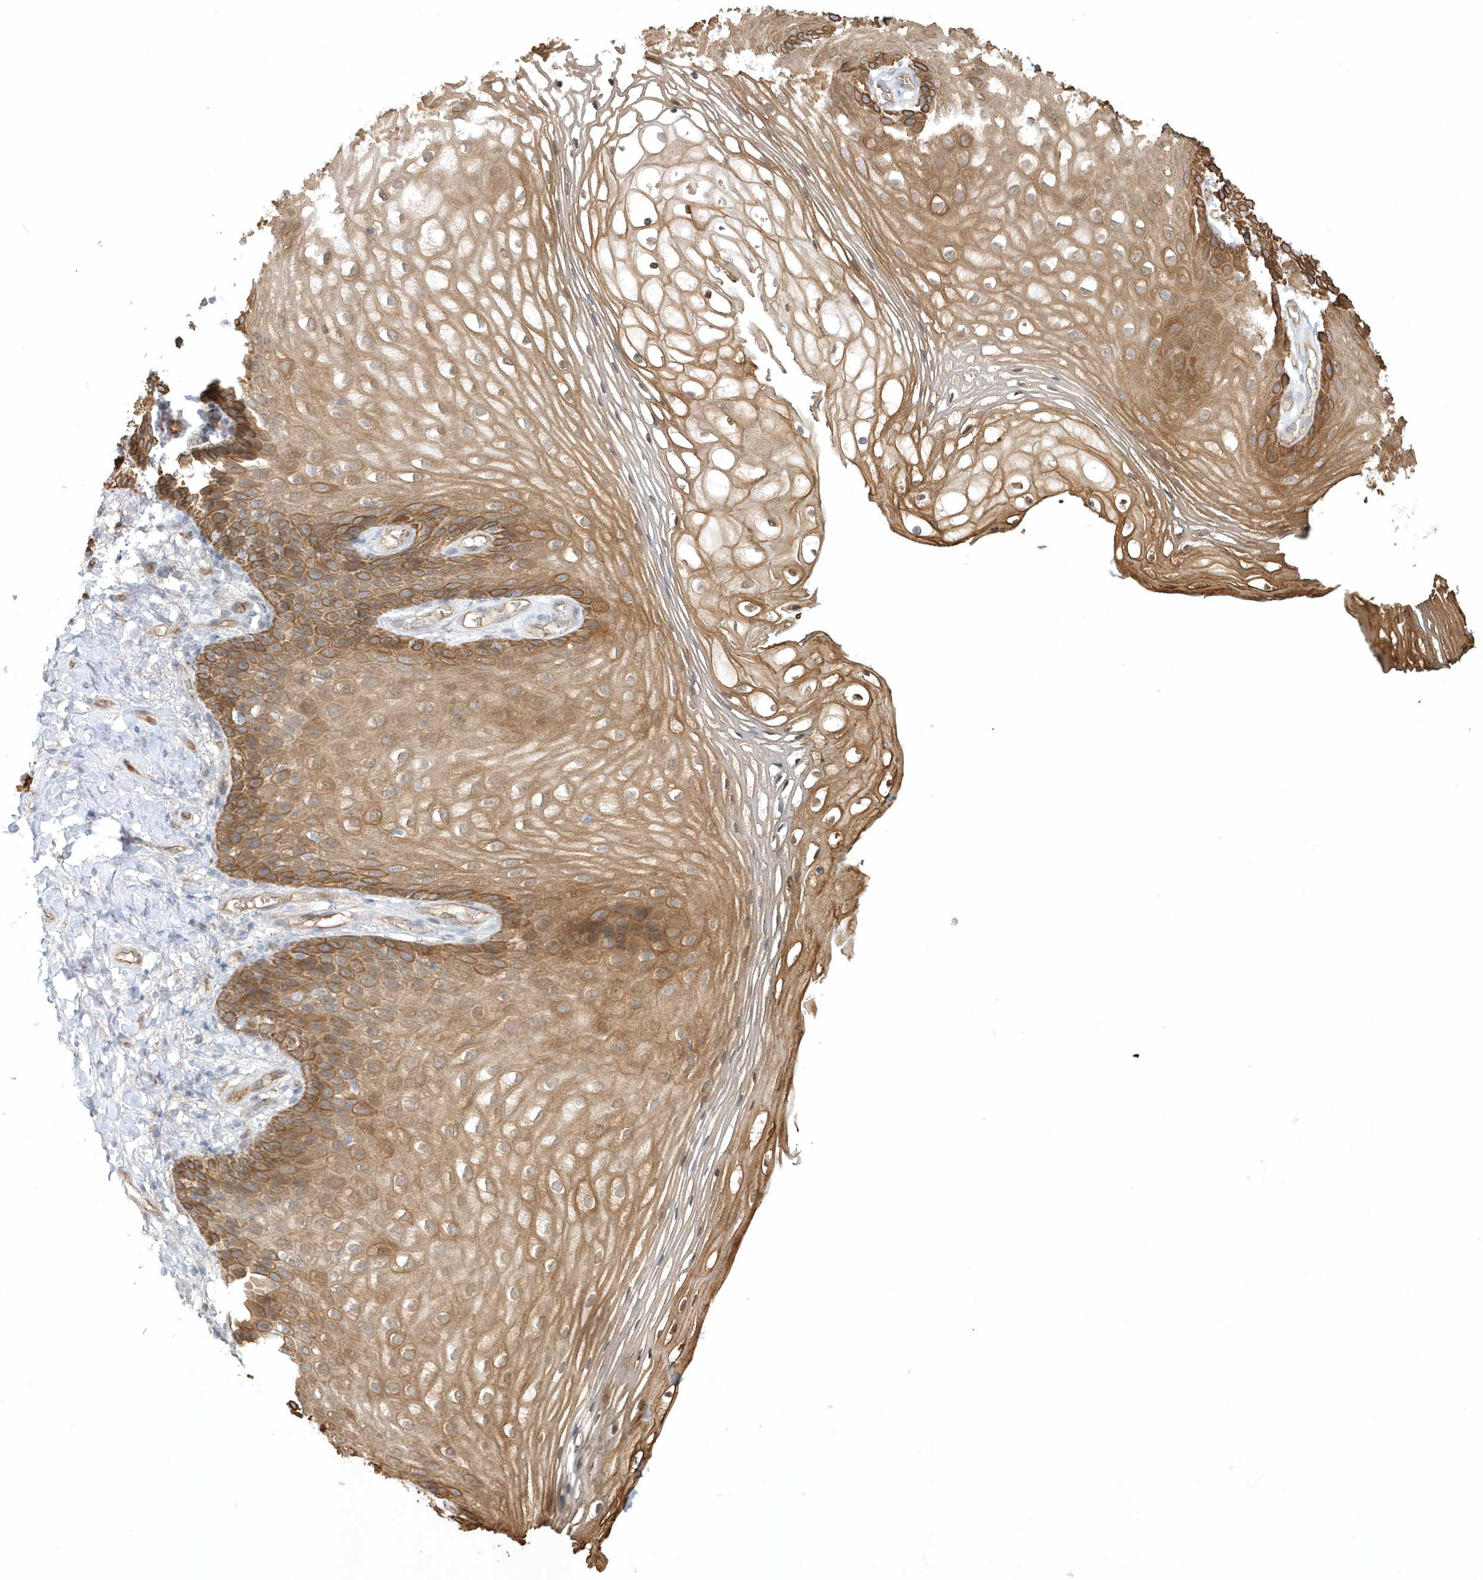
{"staining": {"intensity": "moderate", "quantity": ">75%", "location": "cytoplasmic/membranous"}, "tissue": "vagina", "cell_type": "Squamous epithelial cells", "image_type": "normal", "snomed": [{"axis": "morphology", "description": "Normal tissue, NOS"}, {"axis": "topography", "description": "Vagina"}], "caption": "Immunohistochemical staining of normal vagina exhibits >75% levels of moderate cytoplasmic/membranous protein expression in approximately >75% of squamous epithelial cells.", "gene": "DNAH1", "patient": {"sex": "female", "age": 60}}